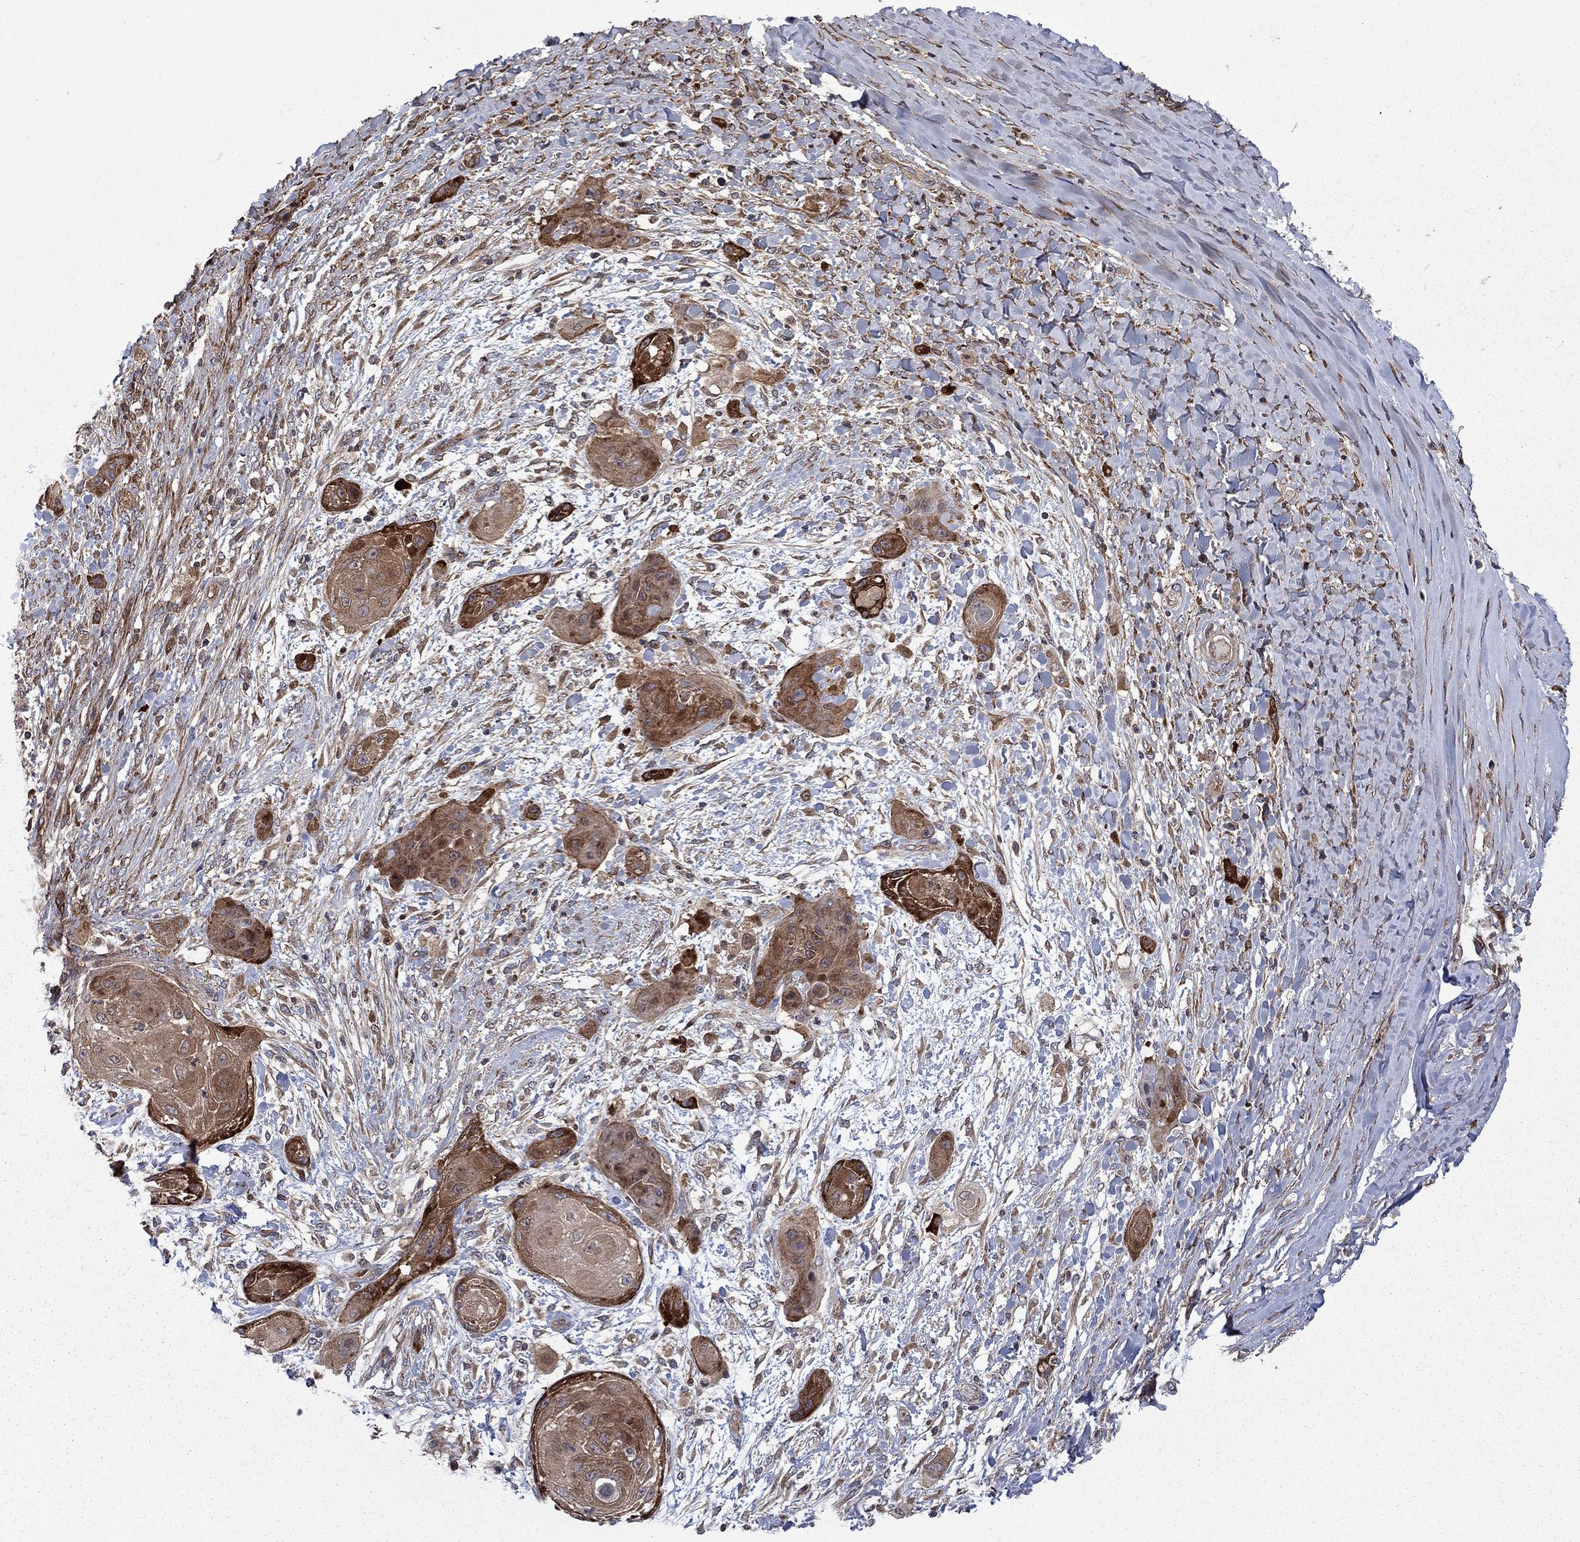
{"staining": {"intensity": "moderate", "quantity": ">75%", "location": "cytoplasmic/membranous"}, "tissue": "skin cancer", "cell_type": "Tumor cells", "image_type": "cancer", "snomed": [{"axis": "morphology", "description": "Squamous cell carcinoma, NOS"}, {"axis": "topography", "description": "Skin"}], "caption": "DAB immunohistochemical staining of skin squamous cell carcinoma demonstrates moderate cytoplasmic/membranous protein positivity in approximately >75% of tumor cells.", "gene": "HDAC4", "patient": {"sex": "male", "age": 62}}